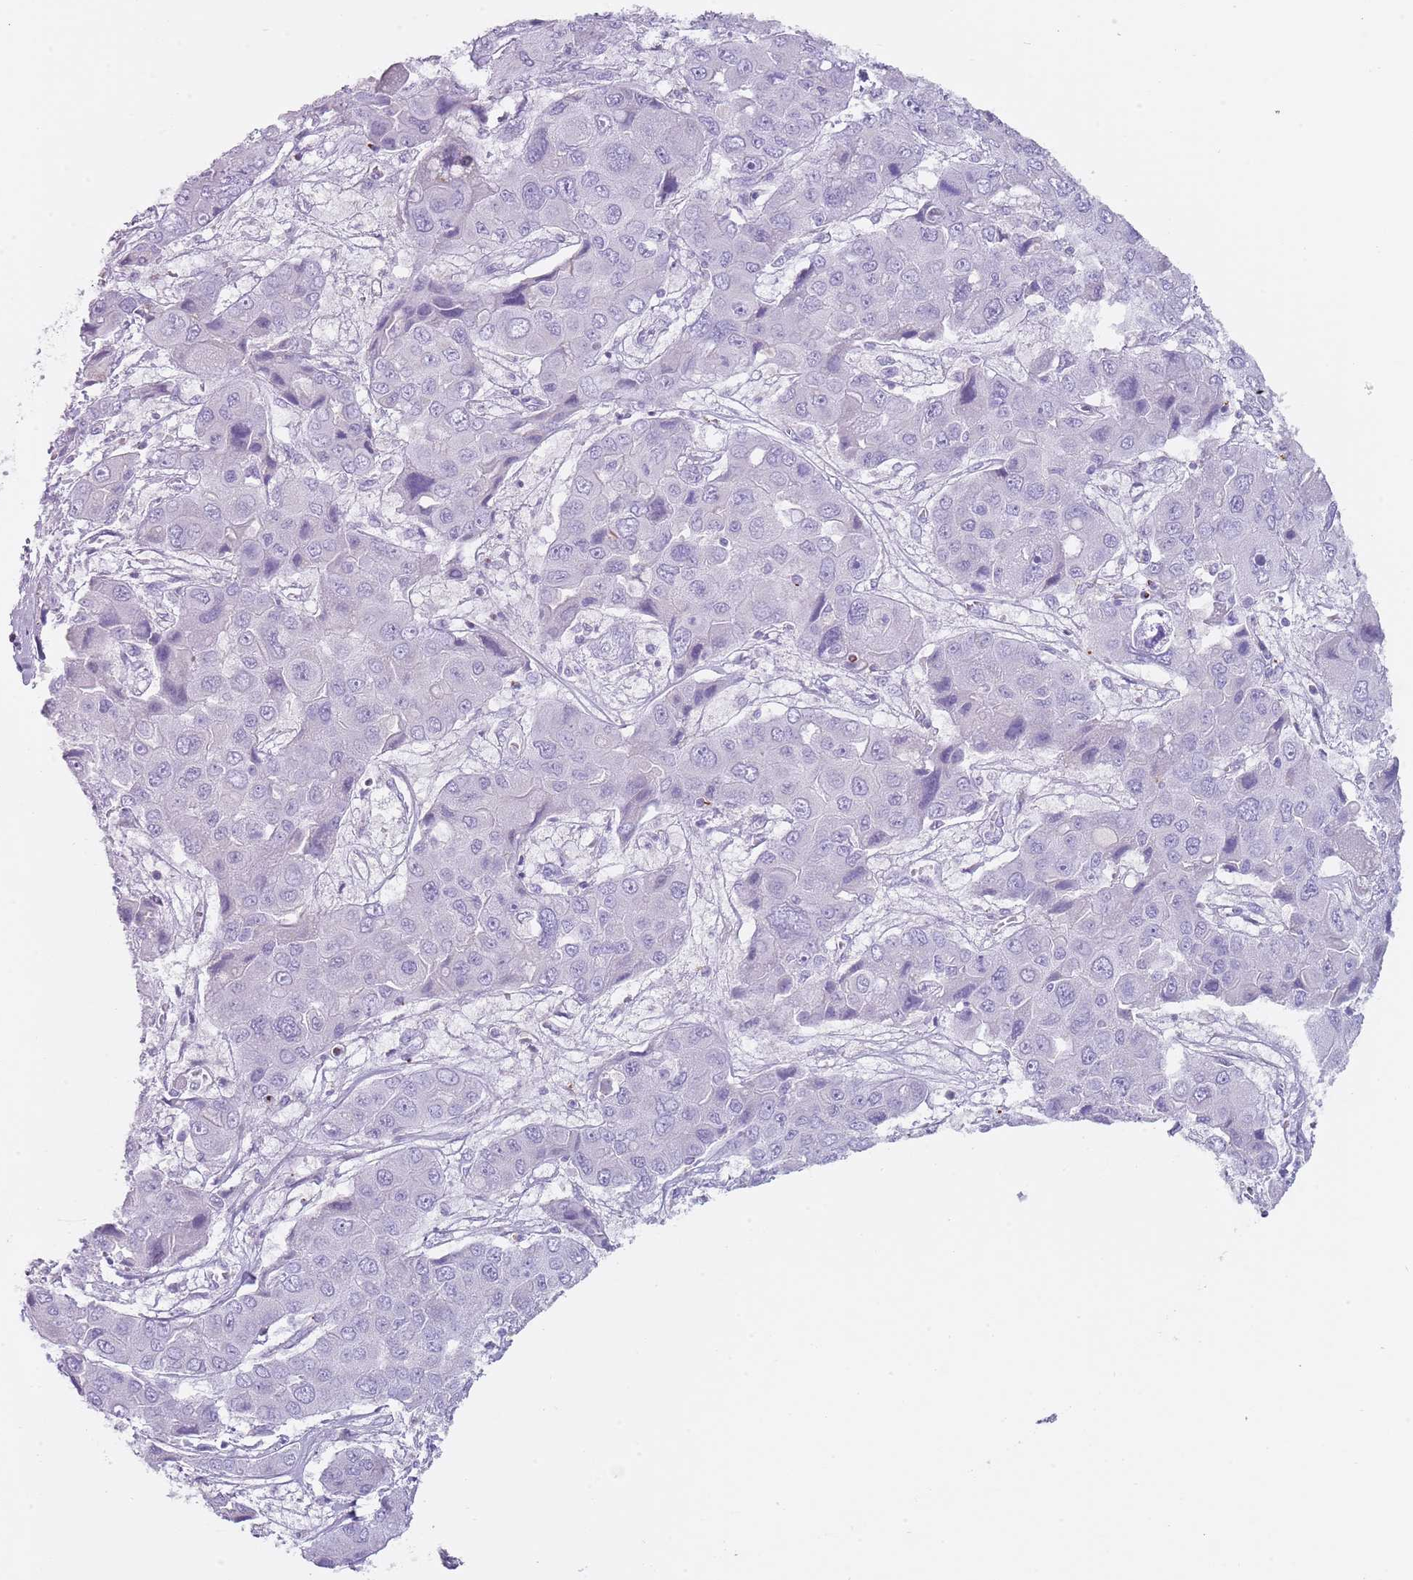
{"staining": {"intensity": "negative", "quantity": "none", "location": "none"}, "tissue": "liver cancer", "cell_type": "Tumor cells", "image_type": "cancer", "snomed": [{"axis": "morphology", "description": "Cholangiocarcinoma"}, {"axis": "topography", "description": "Liver"}], "caption": "Liver cancer (cholangiocarcinoma) was stained to show a protein in brown. There is no significant staining in tumor cells. (IHC, brightfield microscopy, high magnification).", "gene": "NBPF20", "patient": {"sex": "male", "age": 67}}